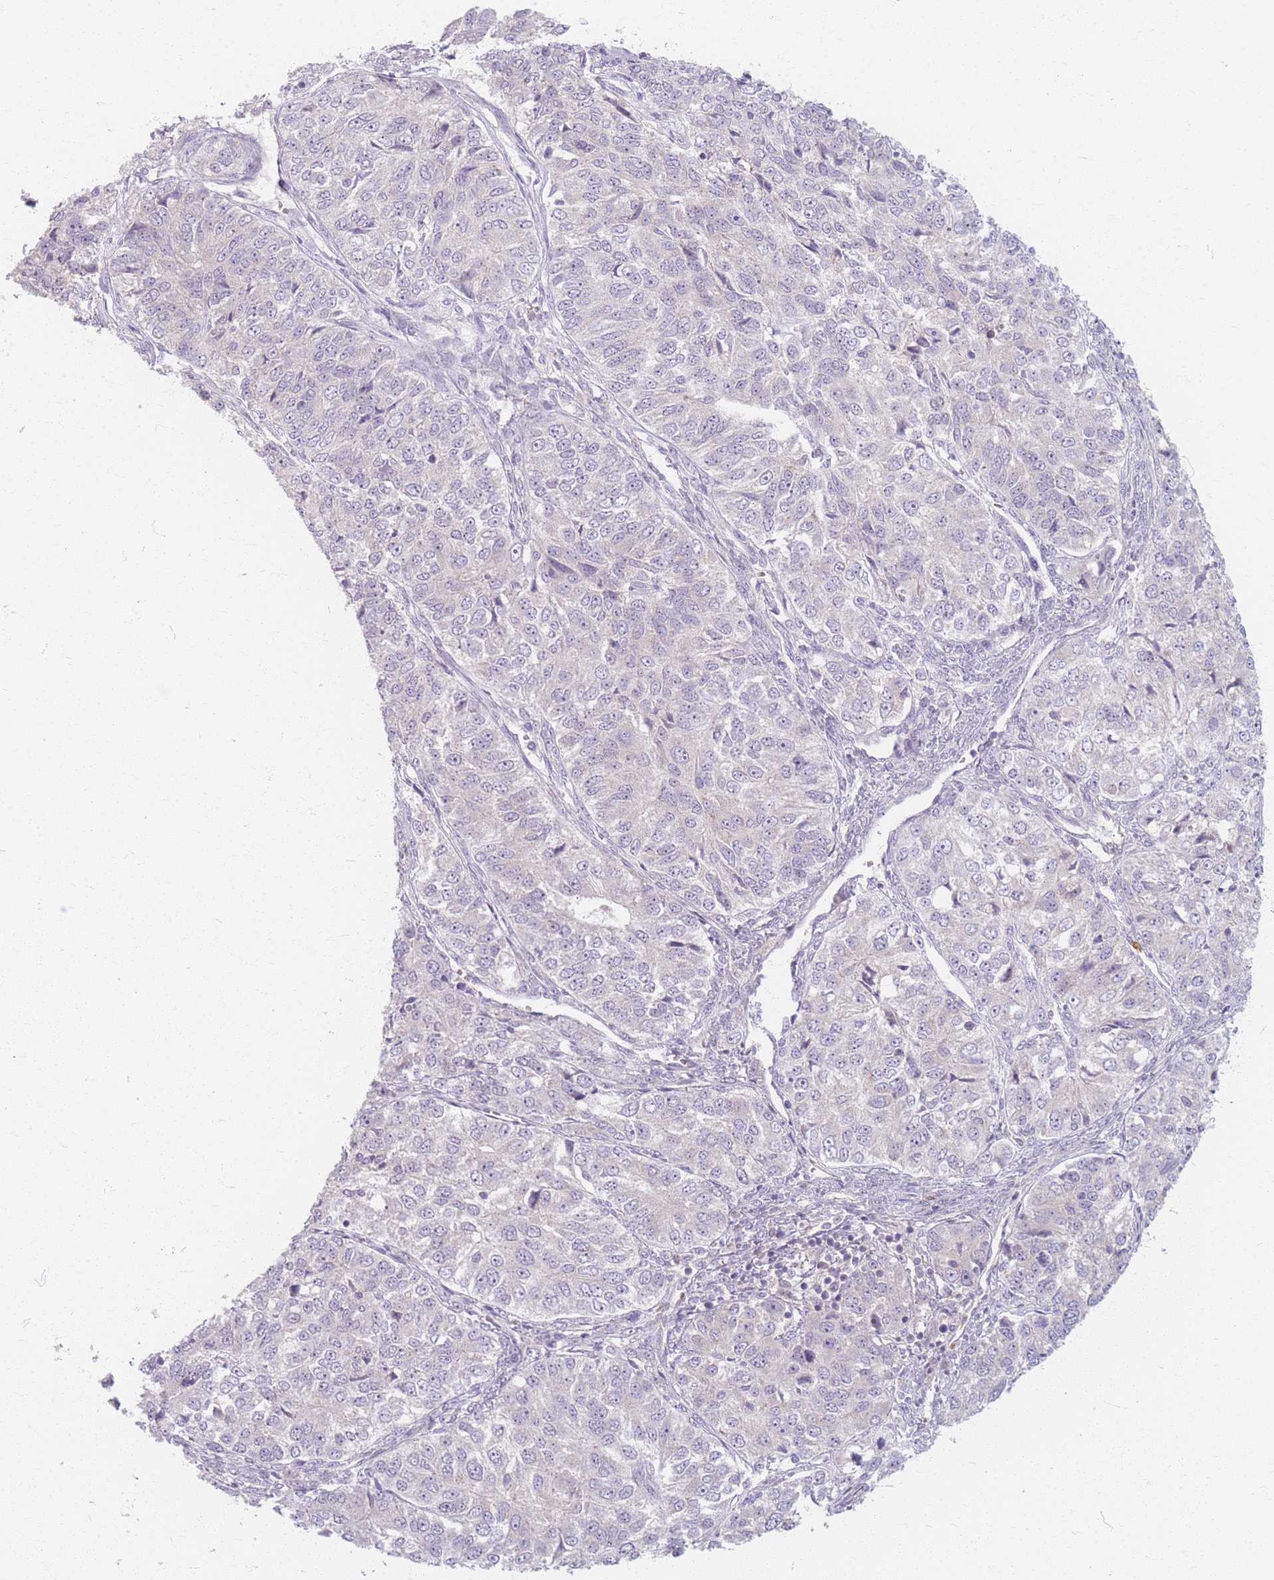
{"staining": {"intensity": "negative", "quantity": "none", "location": "none"}, "tissue": "ovarian cancer", "cell_type": "Tumor cells", "image_type": "cancer", "snomed": [{"axis": "morphology", "description": "Carcinoma, endometroid"}, {"axis": "topography", "description": "Ovary"}], "caption": "Immunohistochemistry (IHC) histopathology image of neoplastic tissue: ovarian endometroid carcinoma stained with DAB (3,3'-diaminobenzidine) demonstrates no significant protein expression in tumor cells.", "gene": "CHCHD7", "patient": {"sex": "female", "age": 51}}